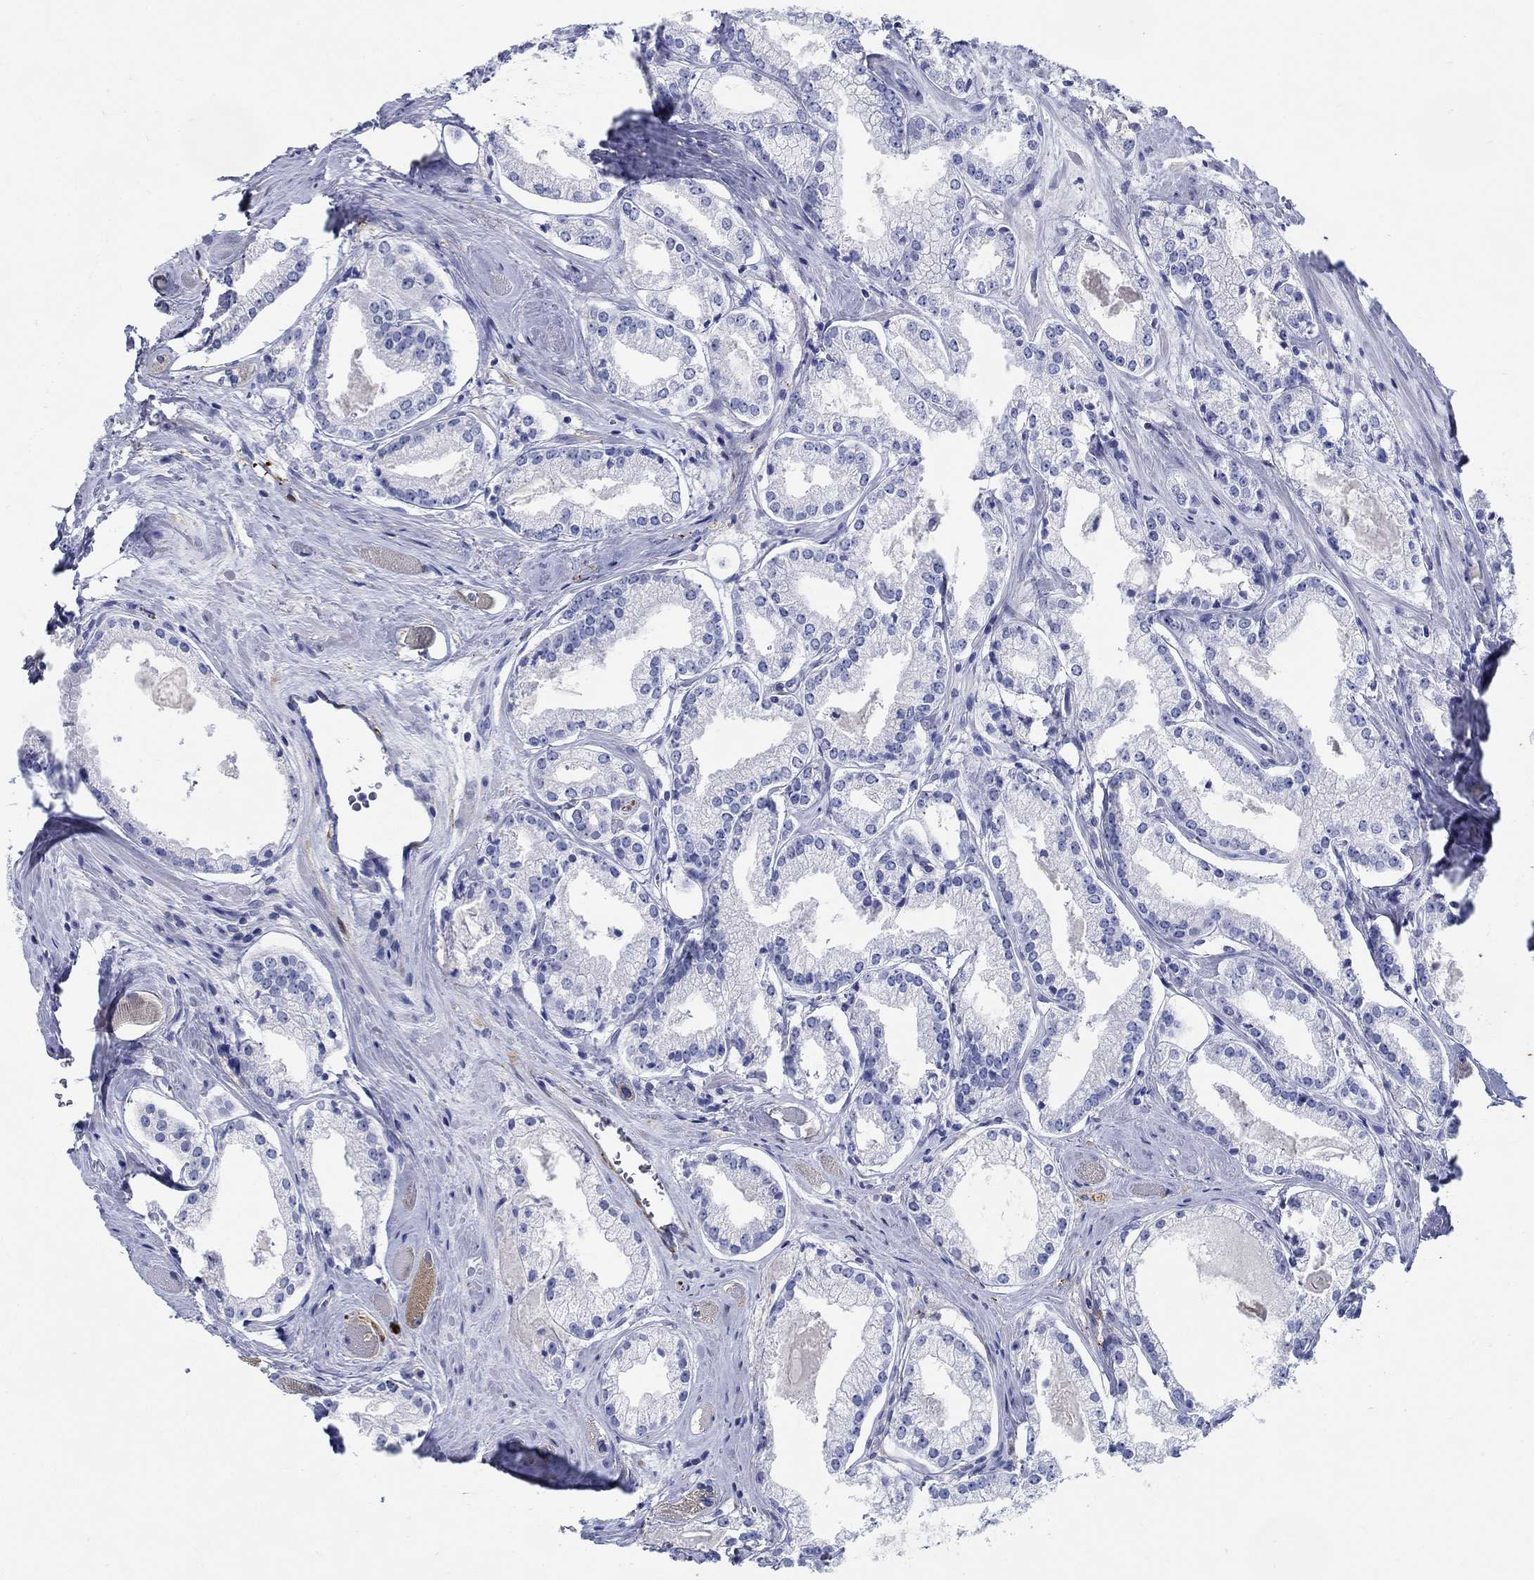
{"staining": {"intensity": "negative", "quantity": "none", "location": "none"}, "tissue": "prostate cancer", "cell_type": "Tumor cells", "image_type": "cancer", "snomed": [{"axis": "morphology", "description": "Adenocarcinoma, NOS"}, {"axis": "topography", "description": "Prostate"}], "caption": "Immunohistochemistry of prostate cancer (adenocarcinoma) demonstrates no expression in tumor cells.", "gene": "FBXO2", "patient": {"sex": "male", "age": 72}}